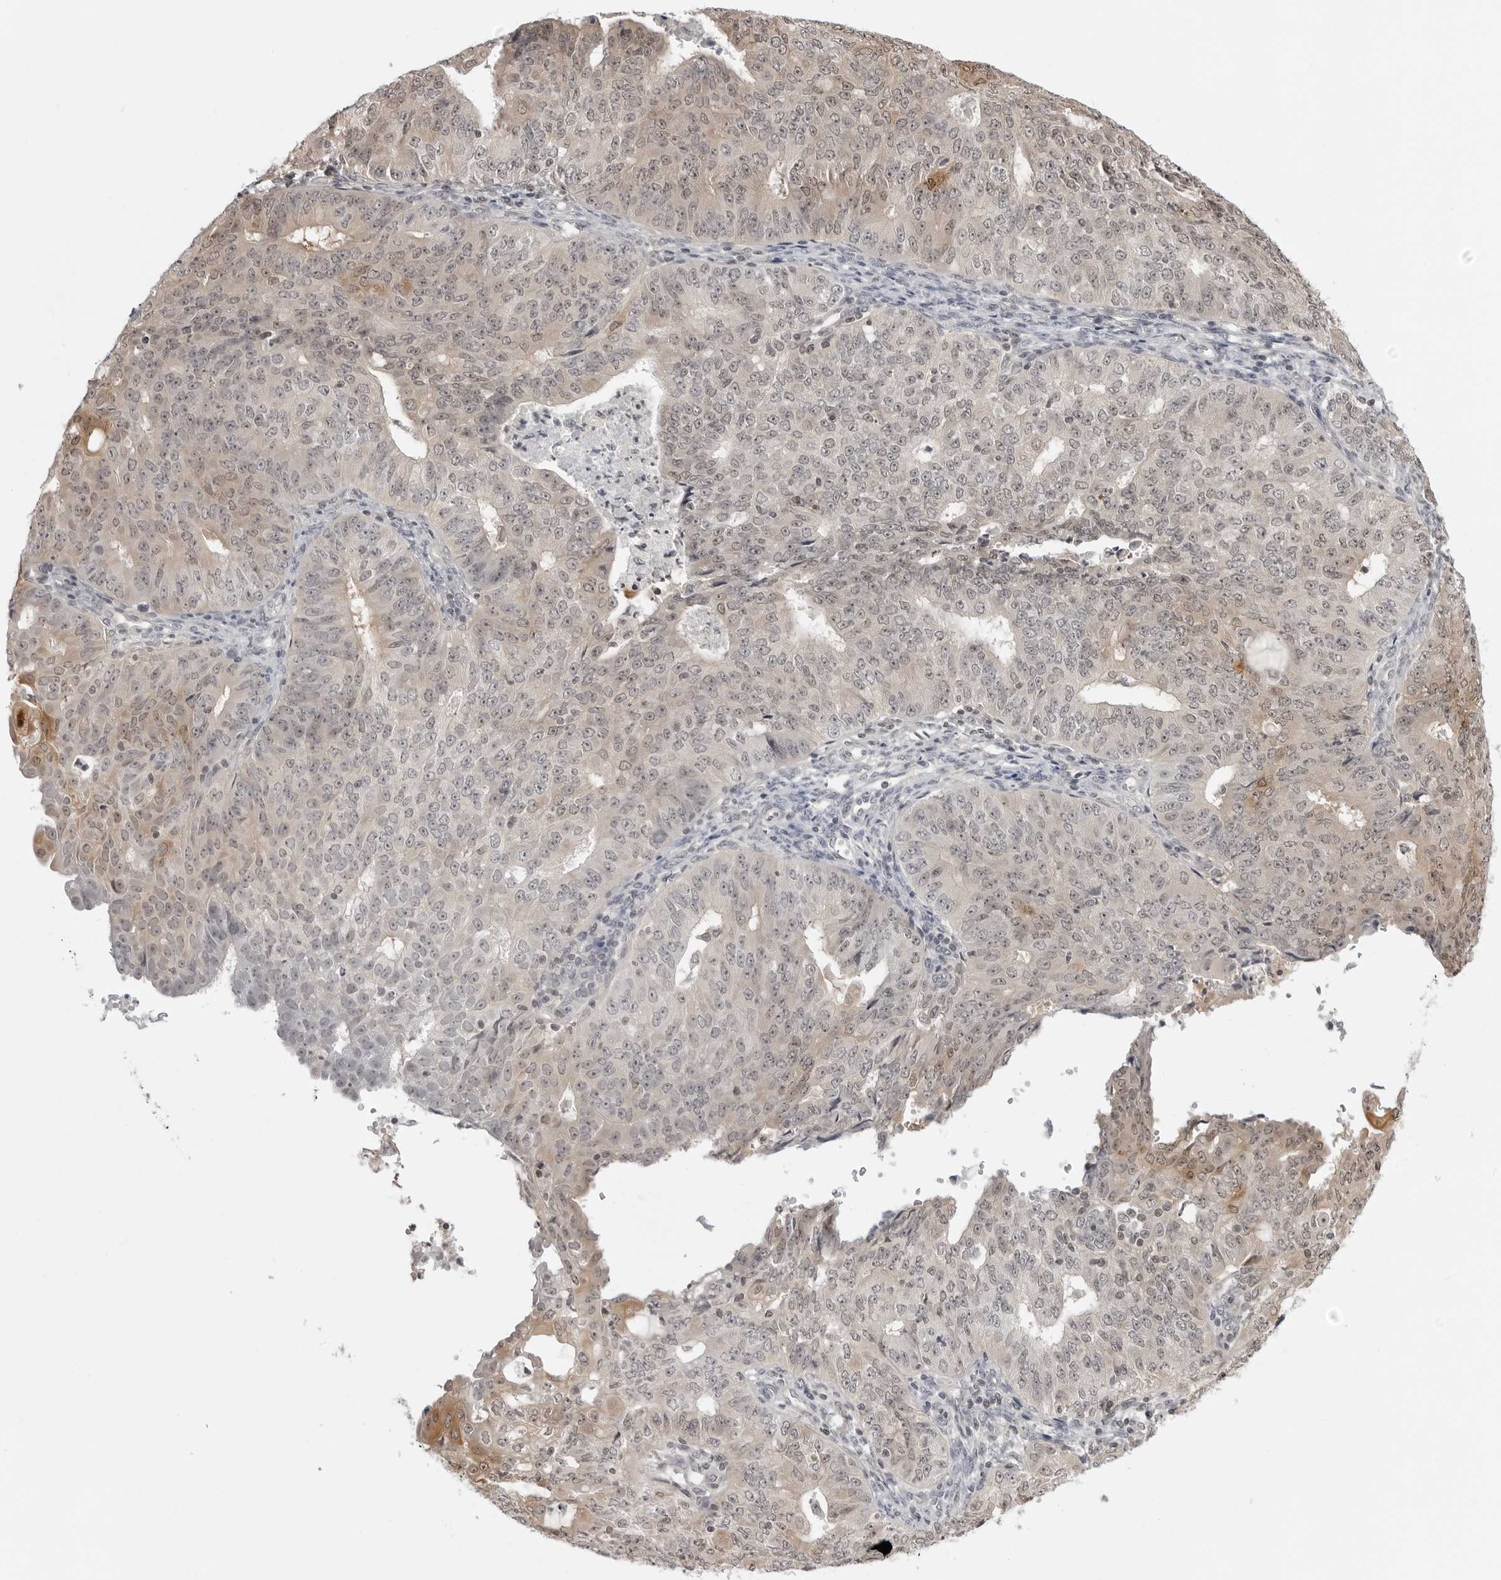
{"staining": {"intensity": "moderate", "quantity": "<25%", "location": "cytoplasmic/membranous,nuclear"}, "tissue": "endometrial cancer", "cell_type": "Tumor cells", "image_type": "cancer", "snomed": [{"axis": "morphology", "description": "Adenocarcinoma, NOS"}, {"axis": "topography", "description": "Endometrium"}], "caption": "Immunohistochemistry of human endometrial cancer shows low levels of moderate cytoplasmic/membranous and nuclear positivity in about <25% of tumor cells.", "gene": "YWHAG", "patient": {"sex": "female", "age": 32}}